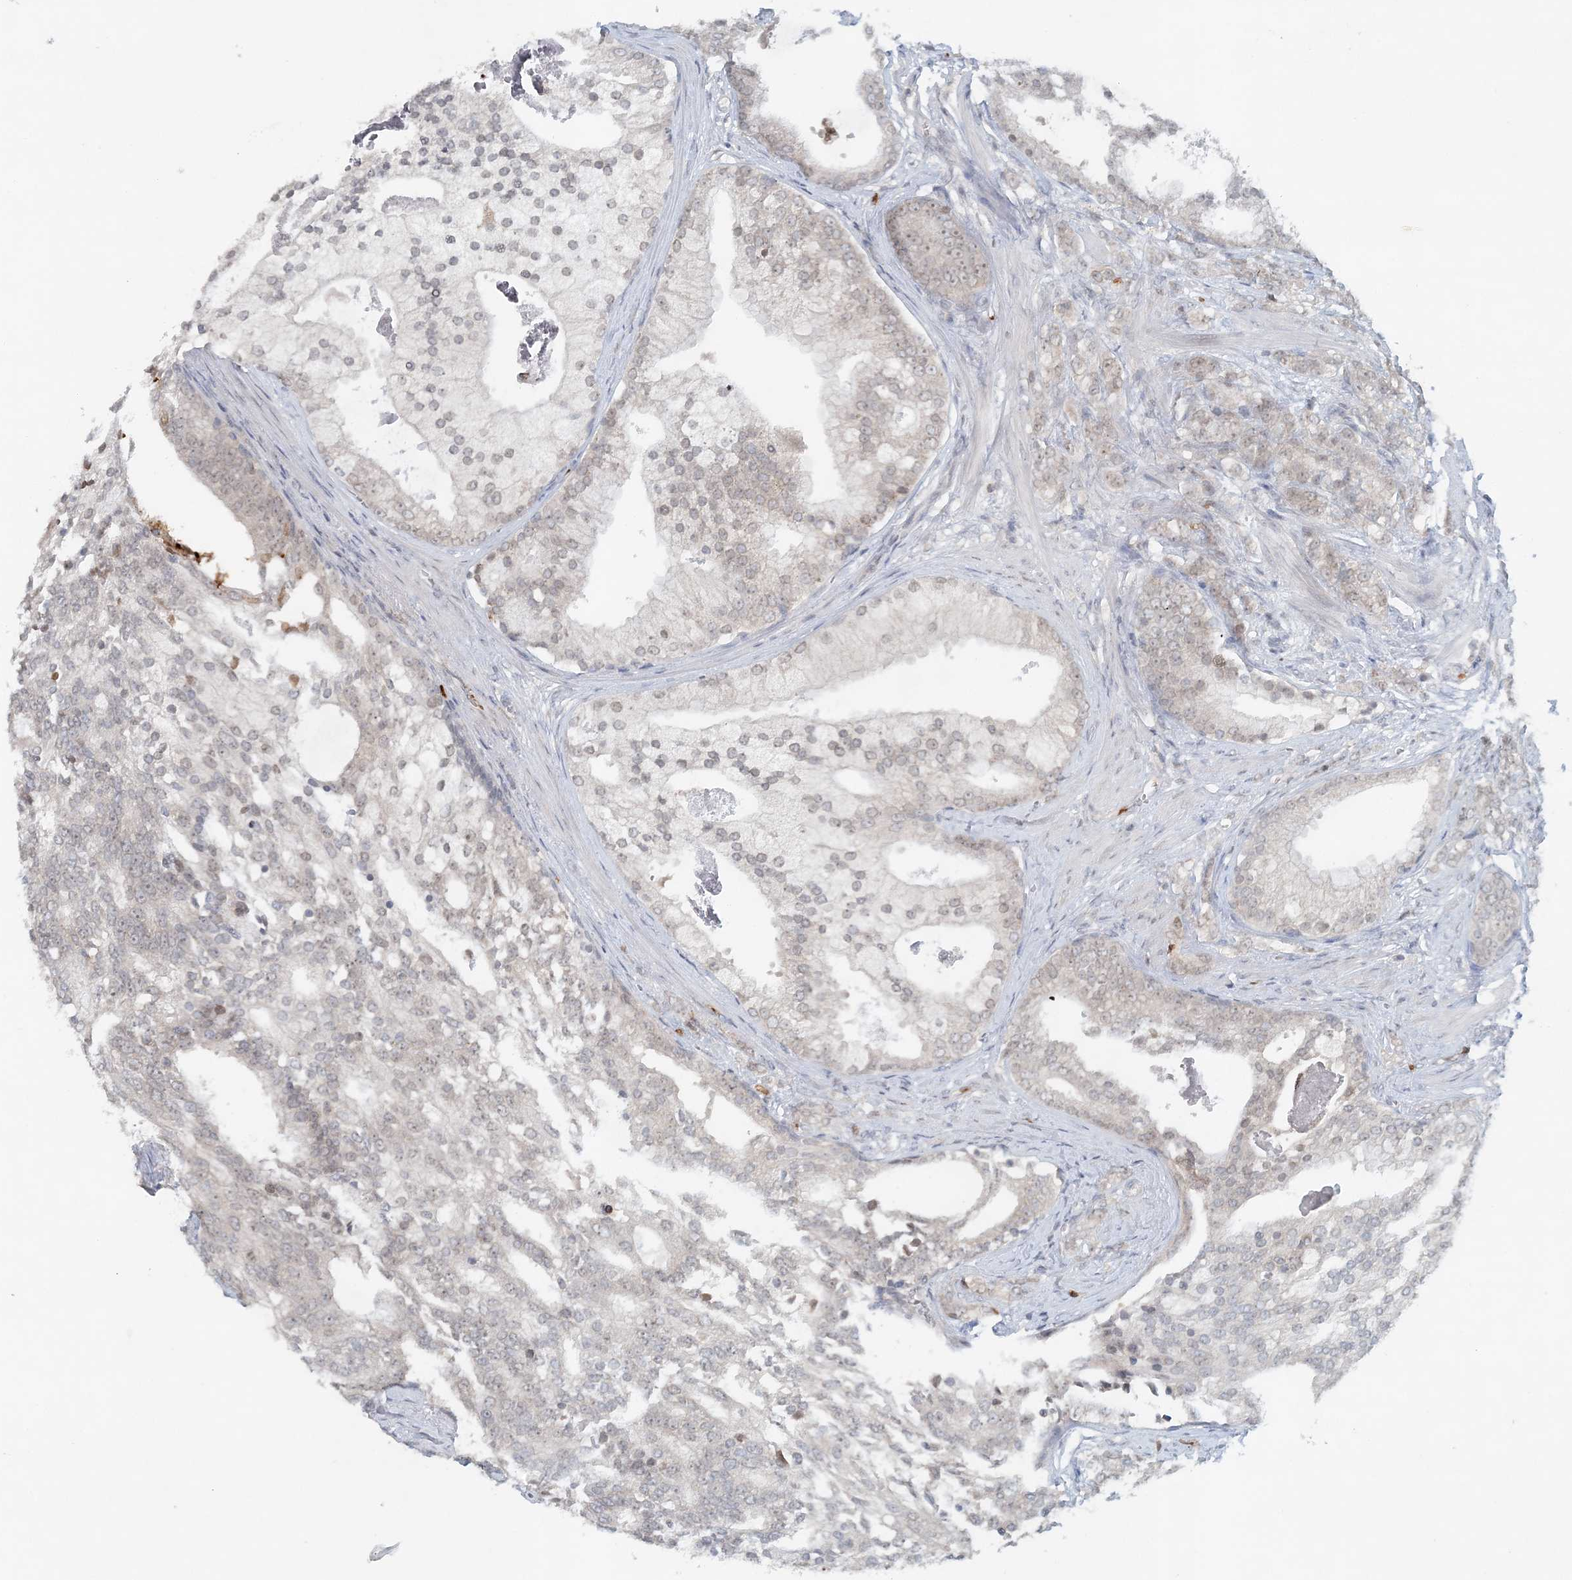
{"staining": {"intensity": "negative", "quantity": "none", "location": "none"}, "tissue": "prostate cancer", "cell_type": "Tumor cells", "image_type": "cancer", "snomed": [{"axis": "morphology", "description": "Adenocarcinoma, Low grade"}, {"axis": "topography", "description": "Prostate"}], "caption": "Prostate cancer was stained to show a protein in brown. There is no significant positivity in tumor cells.", "gene": "NUP54", "patient": {"sex": "male", "age": 58}}